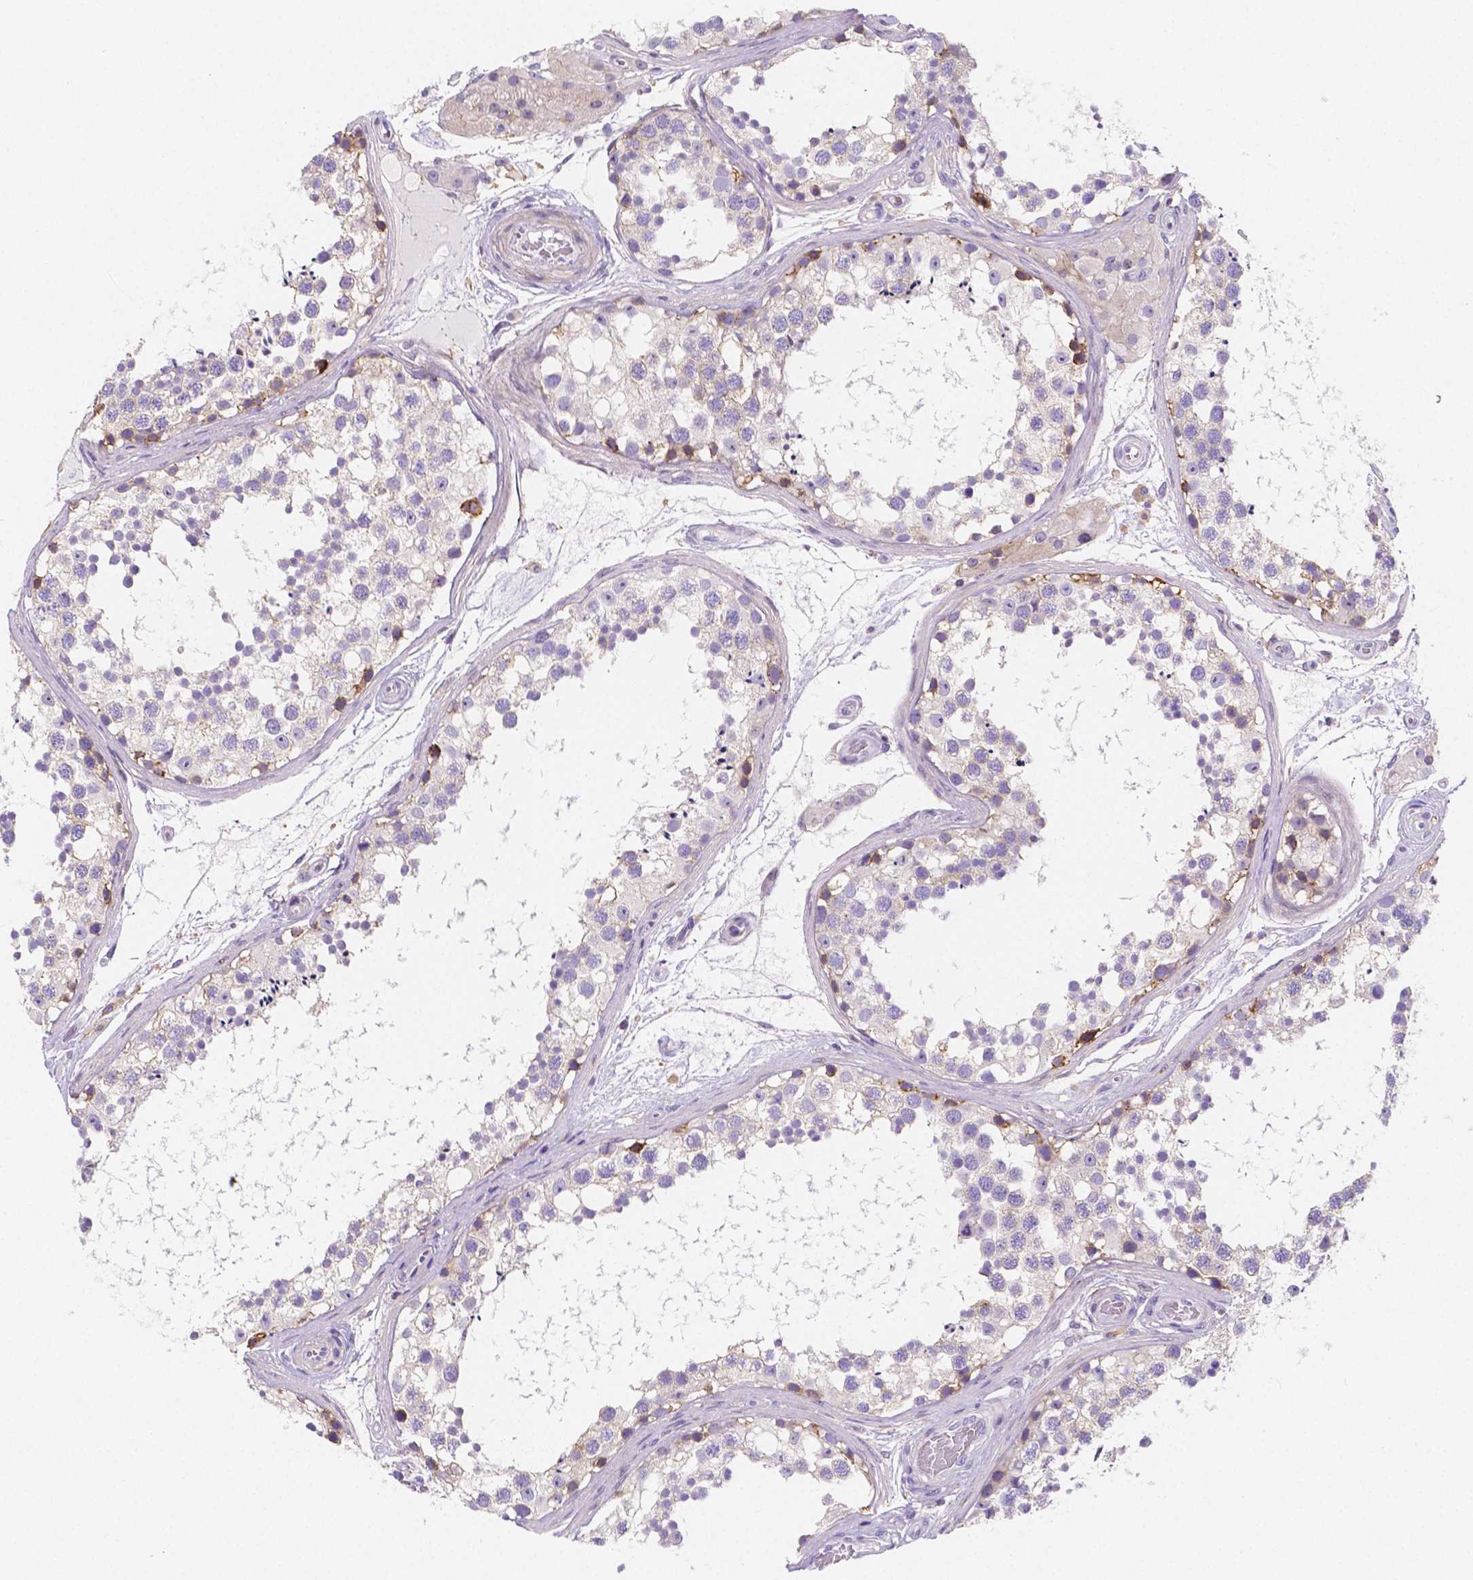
{"staining": {"intensity": "moderate", "quantity": "<25%", "location": "cytoplasmic/membranous"}, "tissue": "testis", "cell_type": "Cells in seminiferous ducts", "image_type": "normal", "snomed": [{"axis": "morphology", "description": "Normal tissue, NOS"}, {"axis": "morphology", "description": "Seminoma, NOS"}, {"axis": "topography", "description": "Testis"}], "caption": "Brown immunohistochemical staining in normal human testis shows moderate cytoplasmic/membranous positivity in approximately <25% of cells in seminiferous ducts.", "gene": "GABRD", "patient": {"sex": "male", "age": 65}}